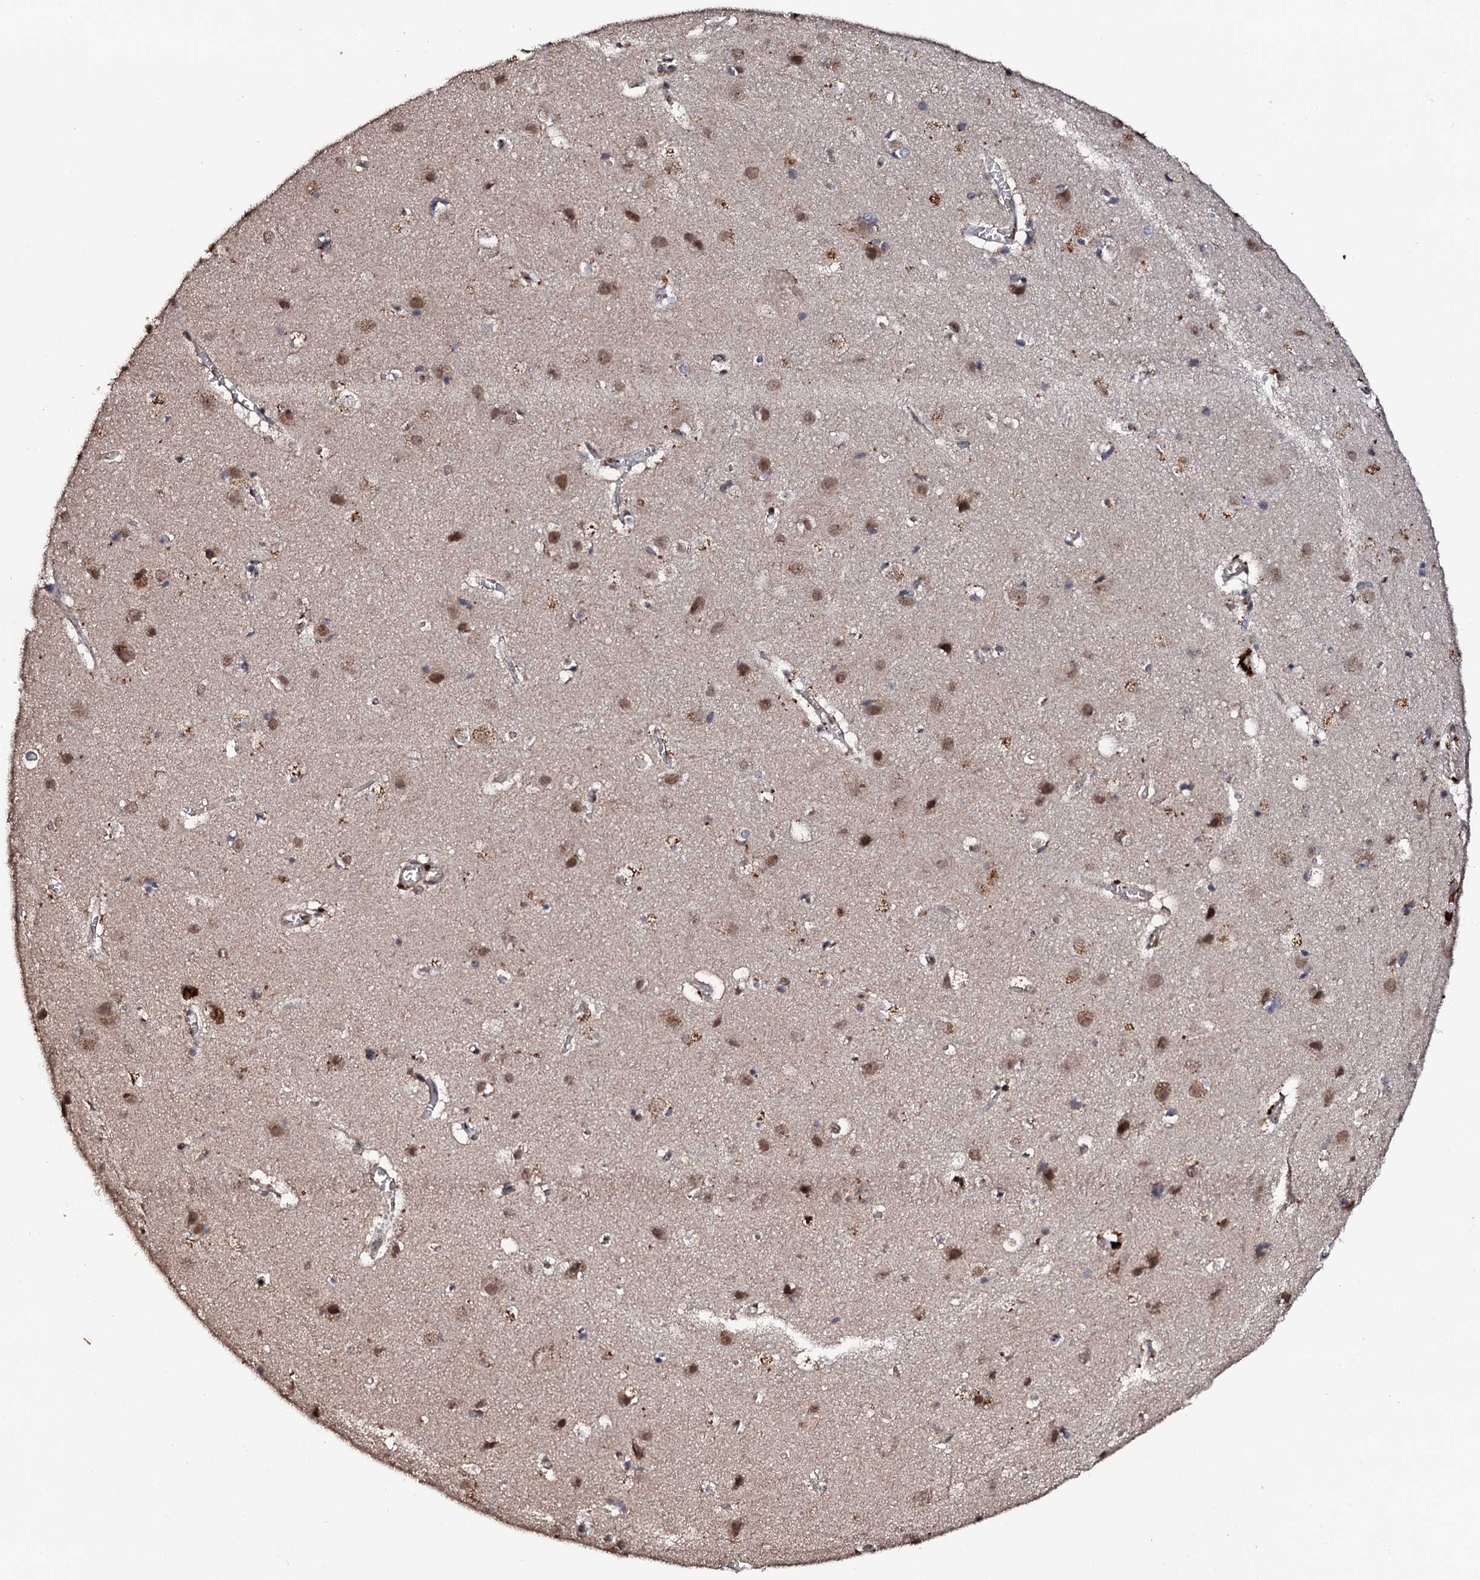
{"staining": {"intensity": "negative", "quantity": "none", "location": "none"}, "tissue": "cerebral cortex", "cell_type": "Endothelial cells", "image_type": "normal", "snomed": [{"axis": "morphology", "description": "Normal tissue, NOS"}, {"axis": "topography", "description": "Cerebral cortex"}], "caption": "Cerebral cortex stained for a protein using immunohistochemistry (IHC) demonstrates no staining endothelial cells.", "gene": "FAM111A", "patient": {"sex": "male", "age": 54}}